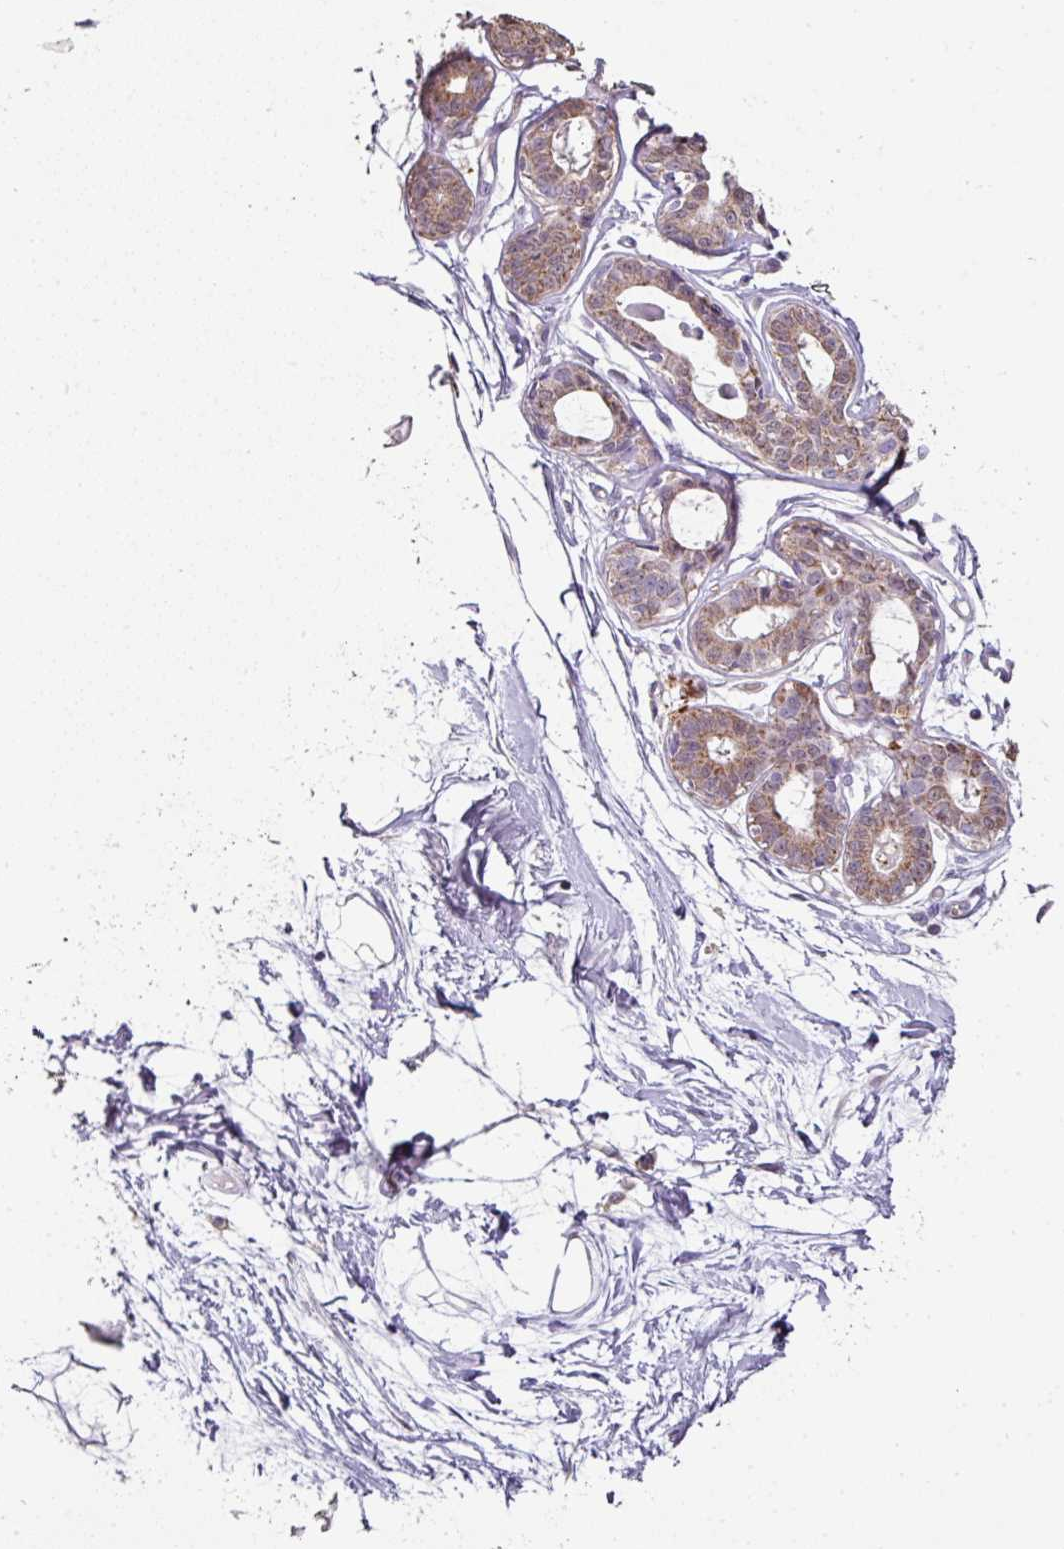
{"staining": {"intensity": "negative", "quantity": "none", "location": "none"}, "tissue": "breast", "cell_type": "Adipocytes", "image_type": "normal", "snomed": [{"axis": "morphology", "description": "Normal tissue, NOS"}, {"axis": "topography", "description": "Breast"}], "caption": "A high-resolution image shows immunohistochemistry staining of benign breast, which displays no significant staining in adipocytes.", "gene": "ANKRD18A", "patient": {"sex": "female", "age": 45}}